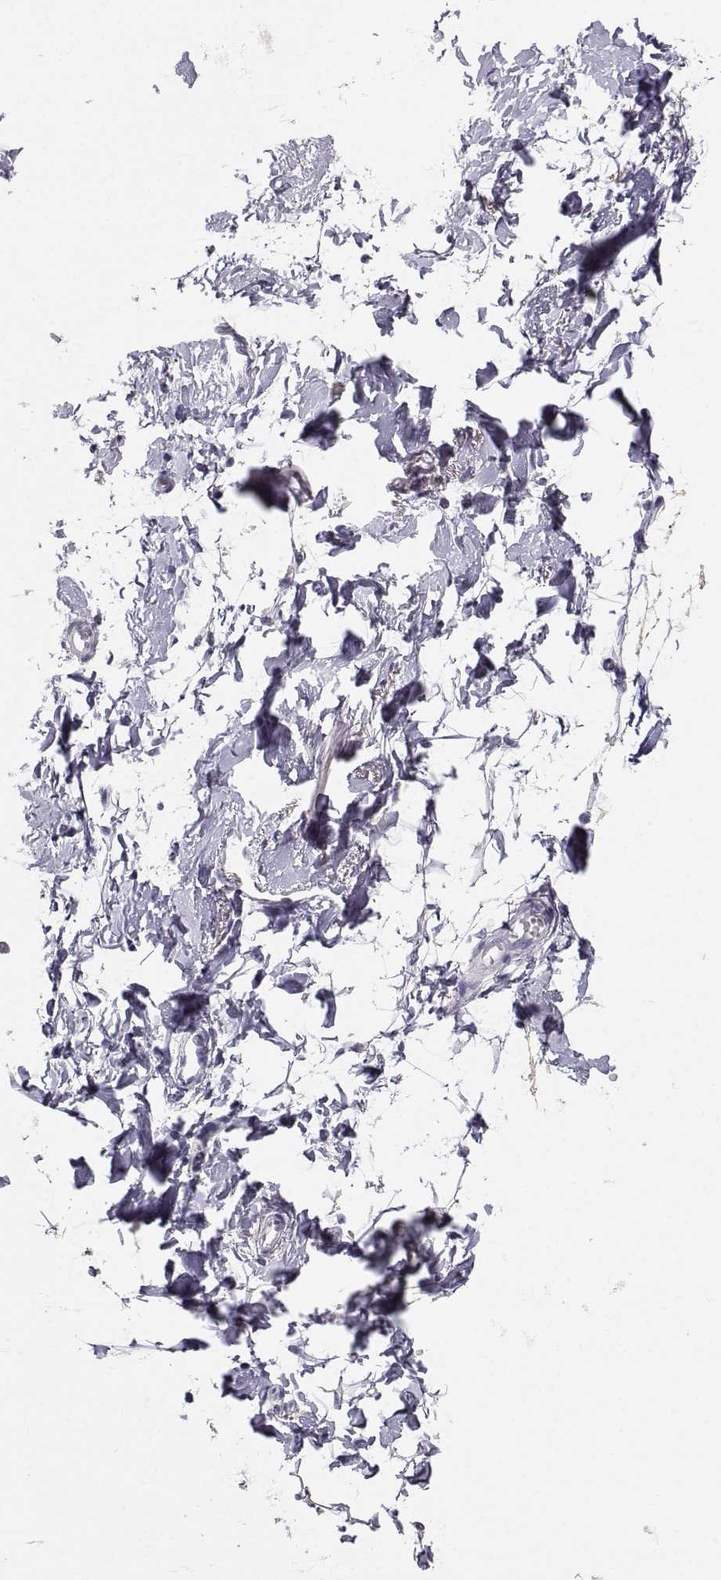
{"staining": {"intensity": "negative", "quantity": "none", "location": "none"}, "tissue": "breast", "cell_type": "Adipocytes", "image_type": "normal", "snomed": [{"axis": "morphology", "description": "Normal tissue, NOS"}, {"axis": "topography", "description": "Breast"}], "caption": "IHC micrograph of unremarkable human breast stained for a protein (brown), which reveals no staining in adipocytes.", "gene": "ZNF185", "patient": {"sex": "female", "age": 37}}